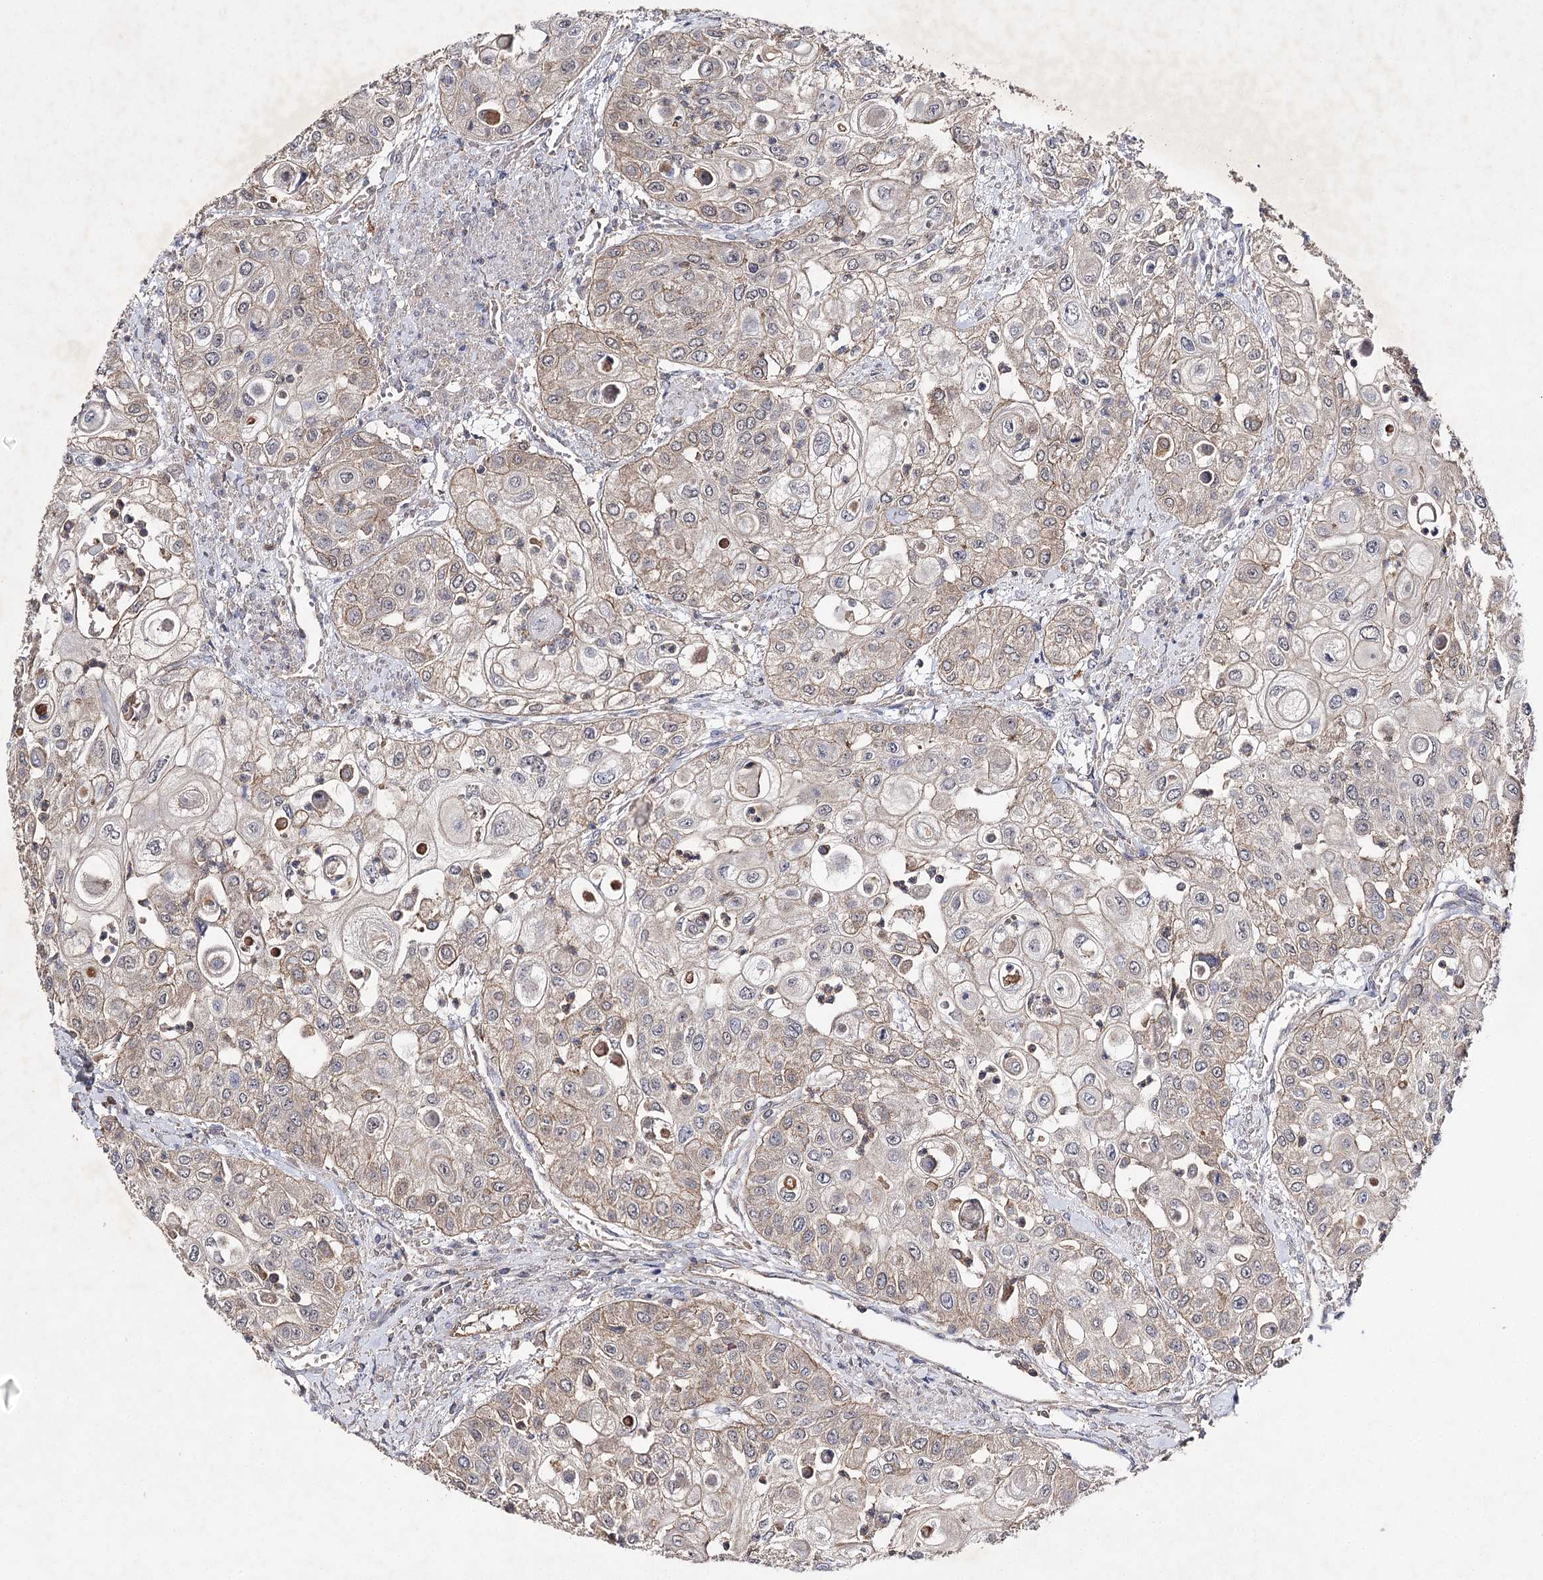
{"staining": {"intensity": "weak", "quantity": "<25%", "location": "cytoplasmic/membranous"}, "tissue": "urothelial cancer", "cell_type": "Tumor cells", "image_type": "cancer", "snomed": [{"axis": "morphology", "description": "Urothelial carcinoma, High grade"}, {"axis": "topography", "description": "Urinary bladder"}], "caption": "A high-resolution photomicrograph shows immunohistochemistry (IHC) staining of urothelial cancer, which exhibits no significant positivity in tumor cells.", "gene": "BCR", "patient": {"sex": "female", "age": 79}}